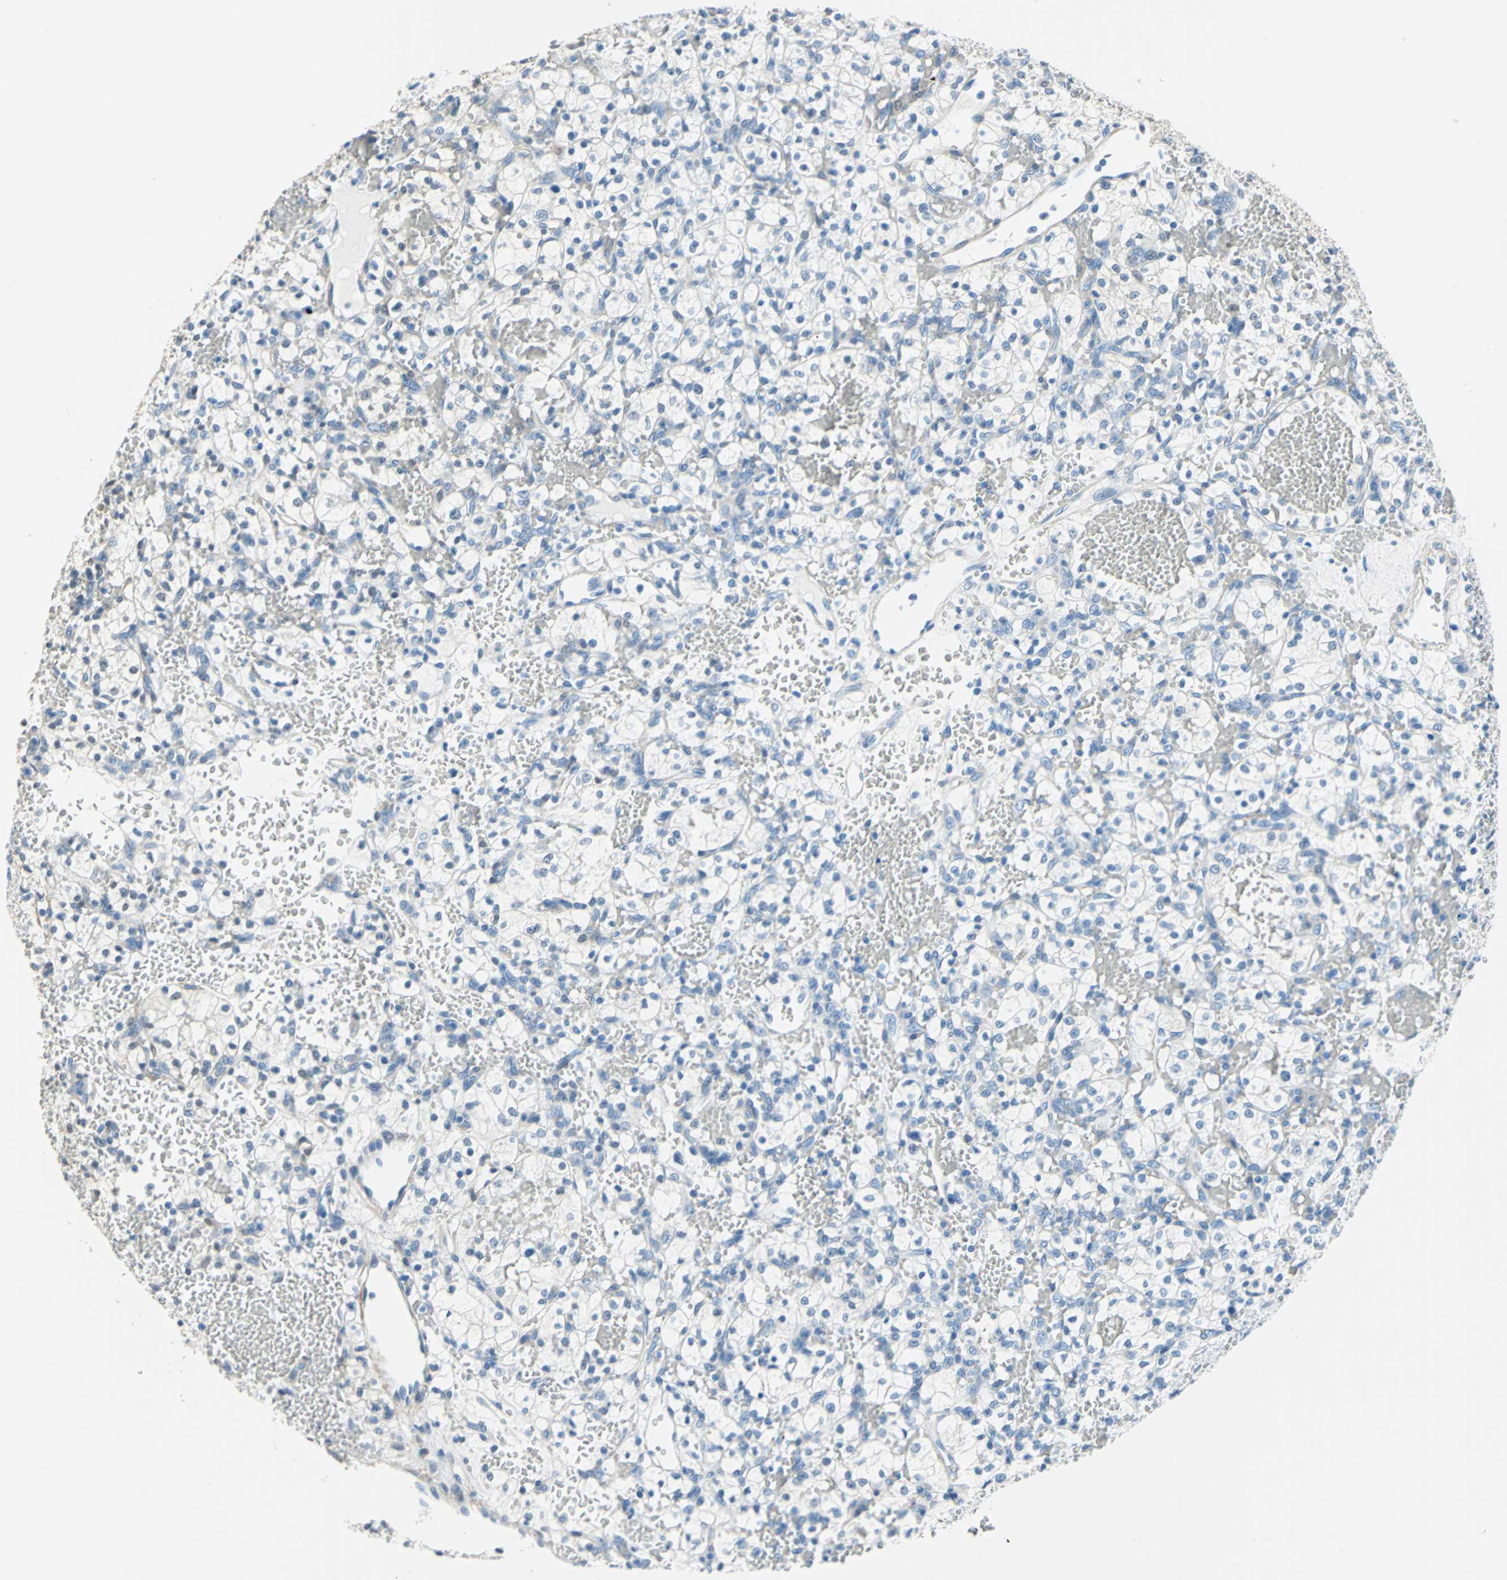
{"staining": {"intensity": "negative", "quantity": "none", "location": "none"}, "tissue": "renal cancer", "cell_type": "Tumor cells", "image_type": "cancer", "snomed": [{"axis": "morphology", "description": "Adenocarcinoma, NOS"}, {"axis": "topography", "description": "Kidney"}], "caption": "Adenocarcinoma (renal) was stained to show a protein in brown. There is no significant positivity in tumor cells.", "gene": "FKBP4", "patient": {"sex": "female", "age": 60}}